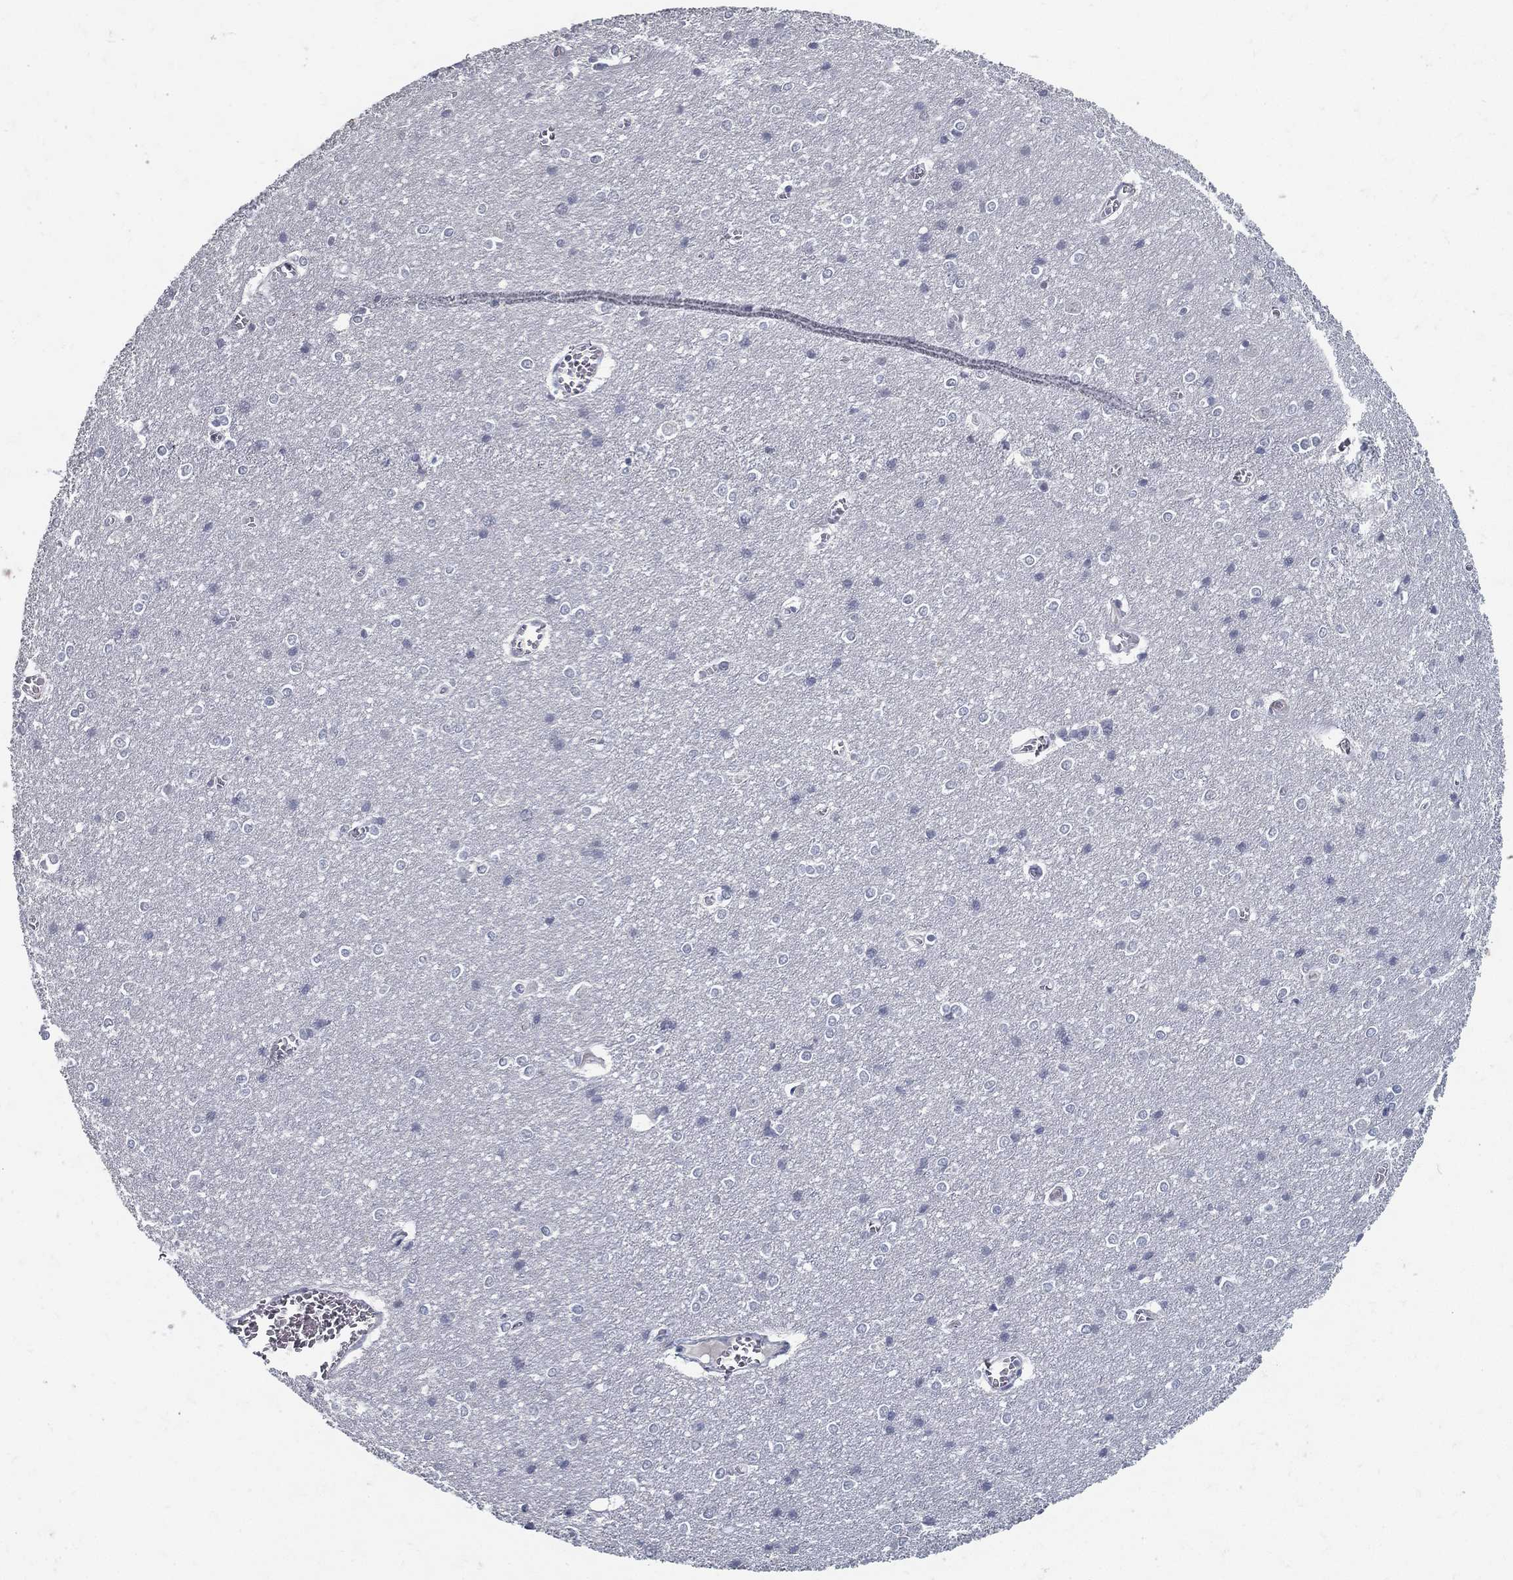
{"staining": {"intensity": "negative", "quantity": "none", "location": "none"}, "tissue": "cerebral cortex", "cell_type": "Endothelial cells", "image_type": "normal", "snomed": [{"axis": "morphology", "description": "Normal tissue, NOS"}, {"axis": "topography", "description": "Cerebral cortex"}], "caption": "The image displays no staining of endothelial cells in benign cerebral cortex.", "gene": "ACE2", "patient": {"sex": "male", "age": 37}}